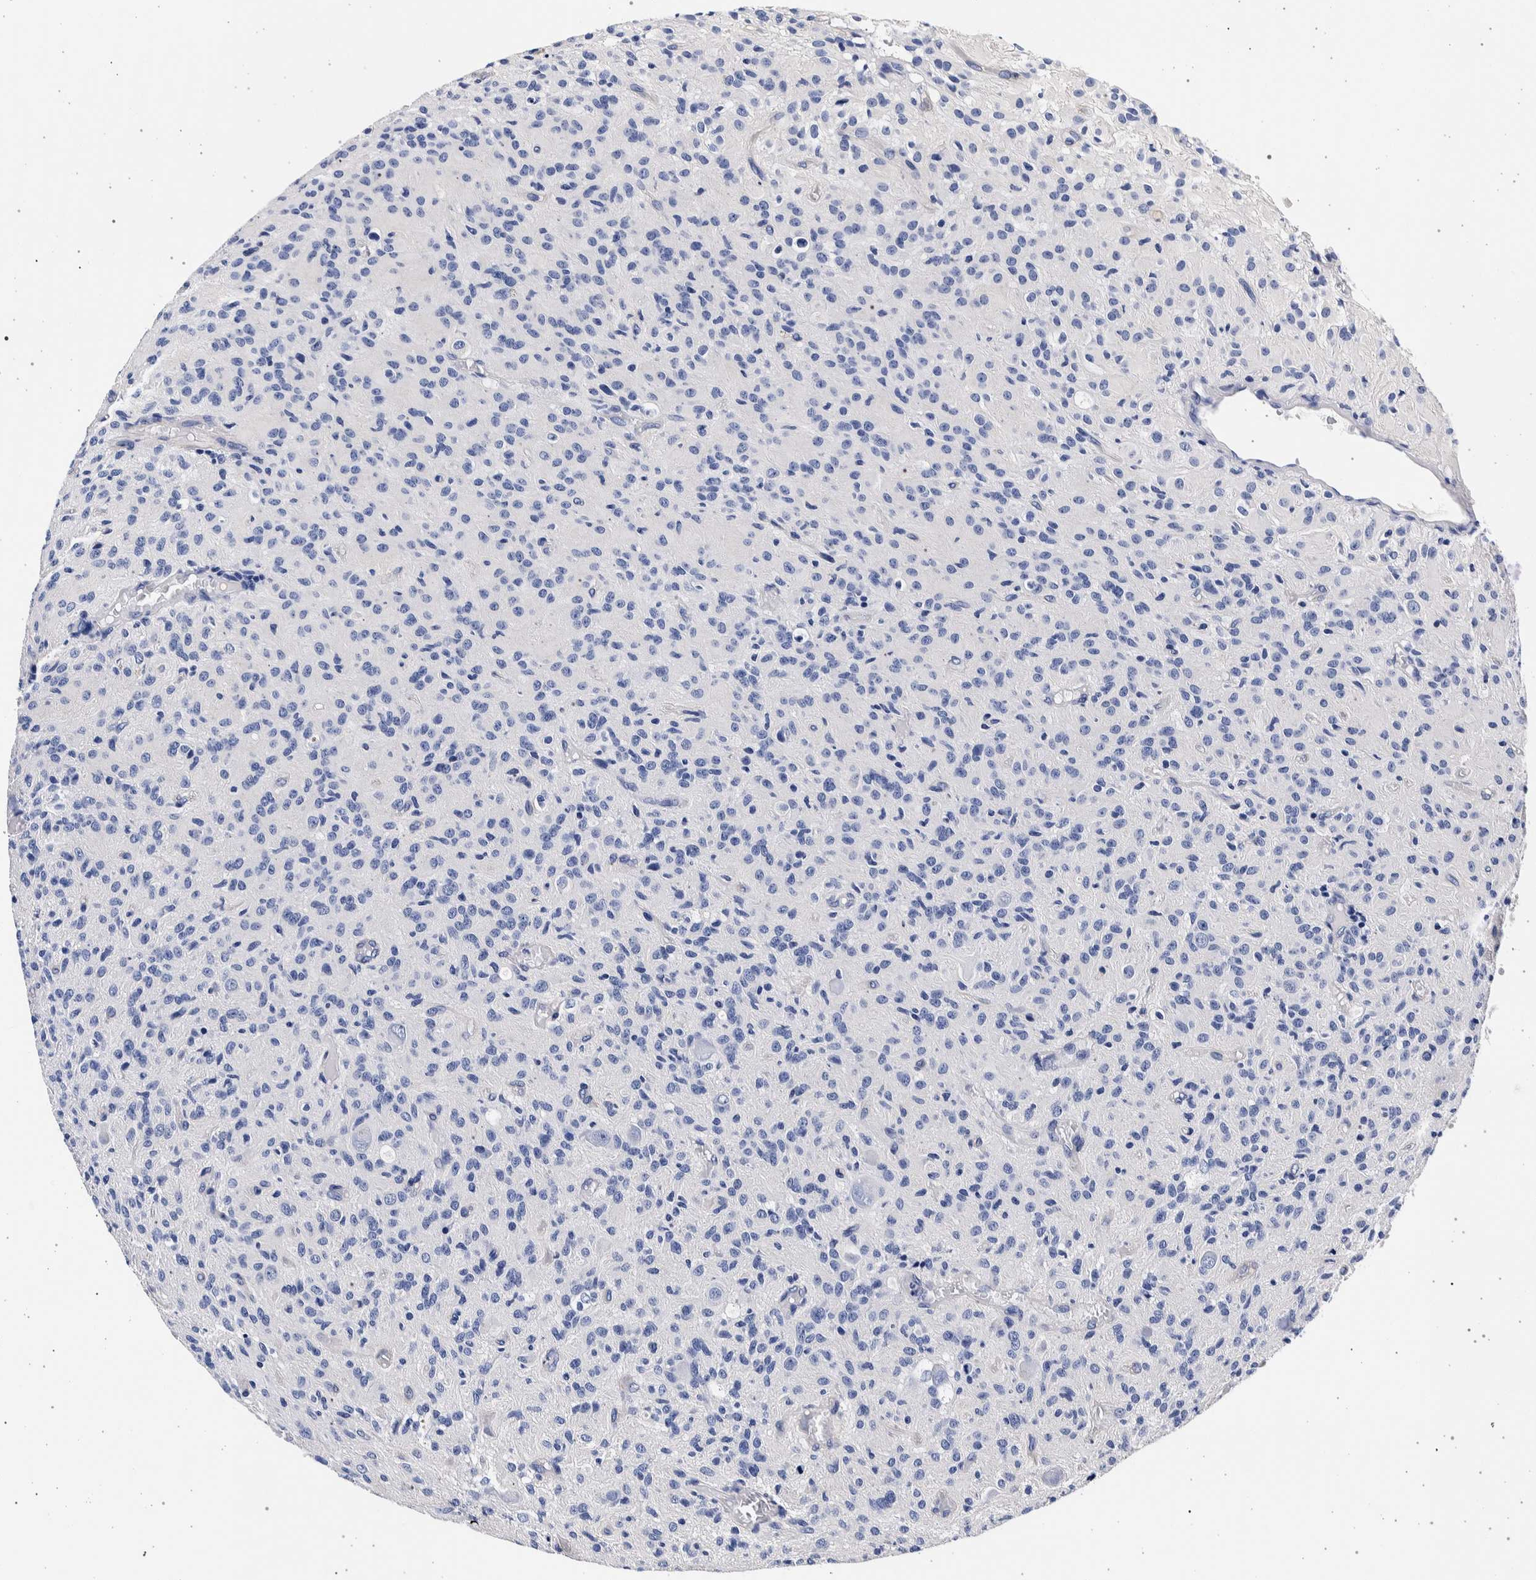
{"staining": {"intensity": "negative", "quantity": "none", "location": "none"}, "tissue": "glioma", "cell_type": "Tumor cells", "image_type": "cancer", "snomed": [{"axis": "morphology", "description": "Glioma, malignant, High grade"}, {"axis": "topography", "description": "Brain"}], "caption": "High magnification brightfield microscopy of malignant high-grade glioma stained with DAB (3,3'-diaminobenzidine) (brown) and counterstained with hematoxylin (blue): tumor cells show no significant staining.", "gene": "NIBAN2", "patient": {"sex": "female", "age": 59}}